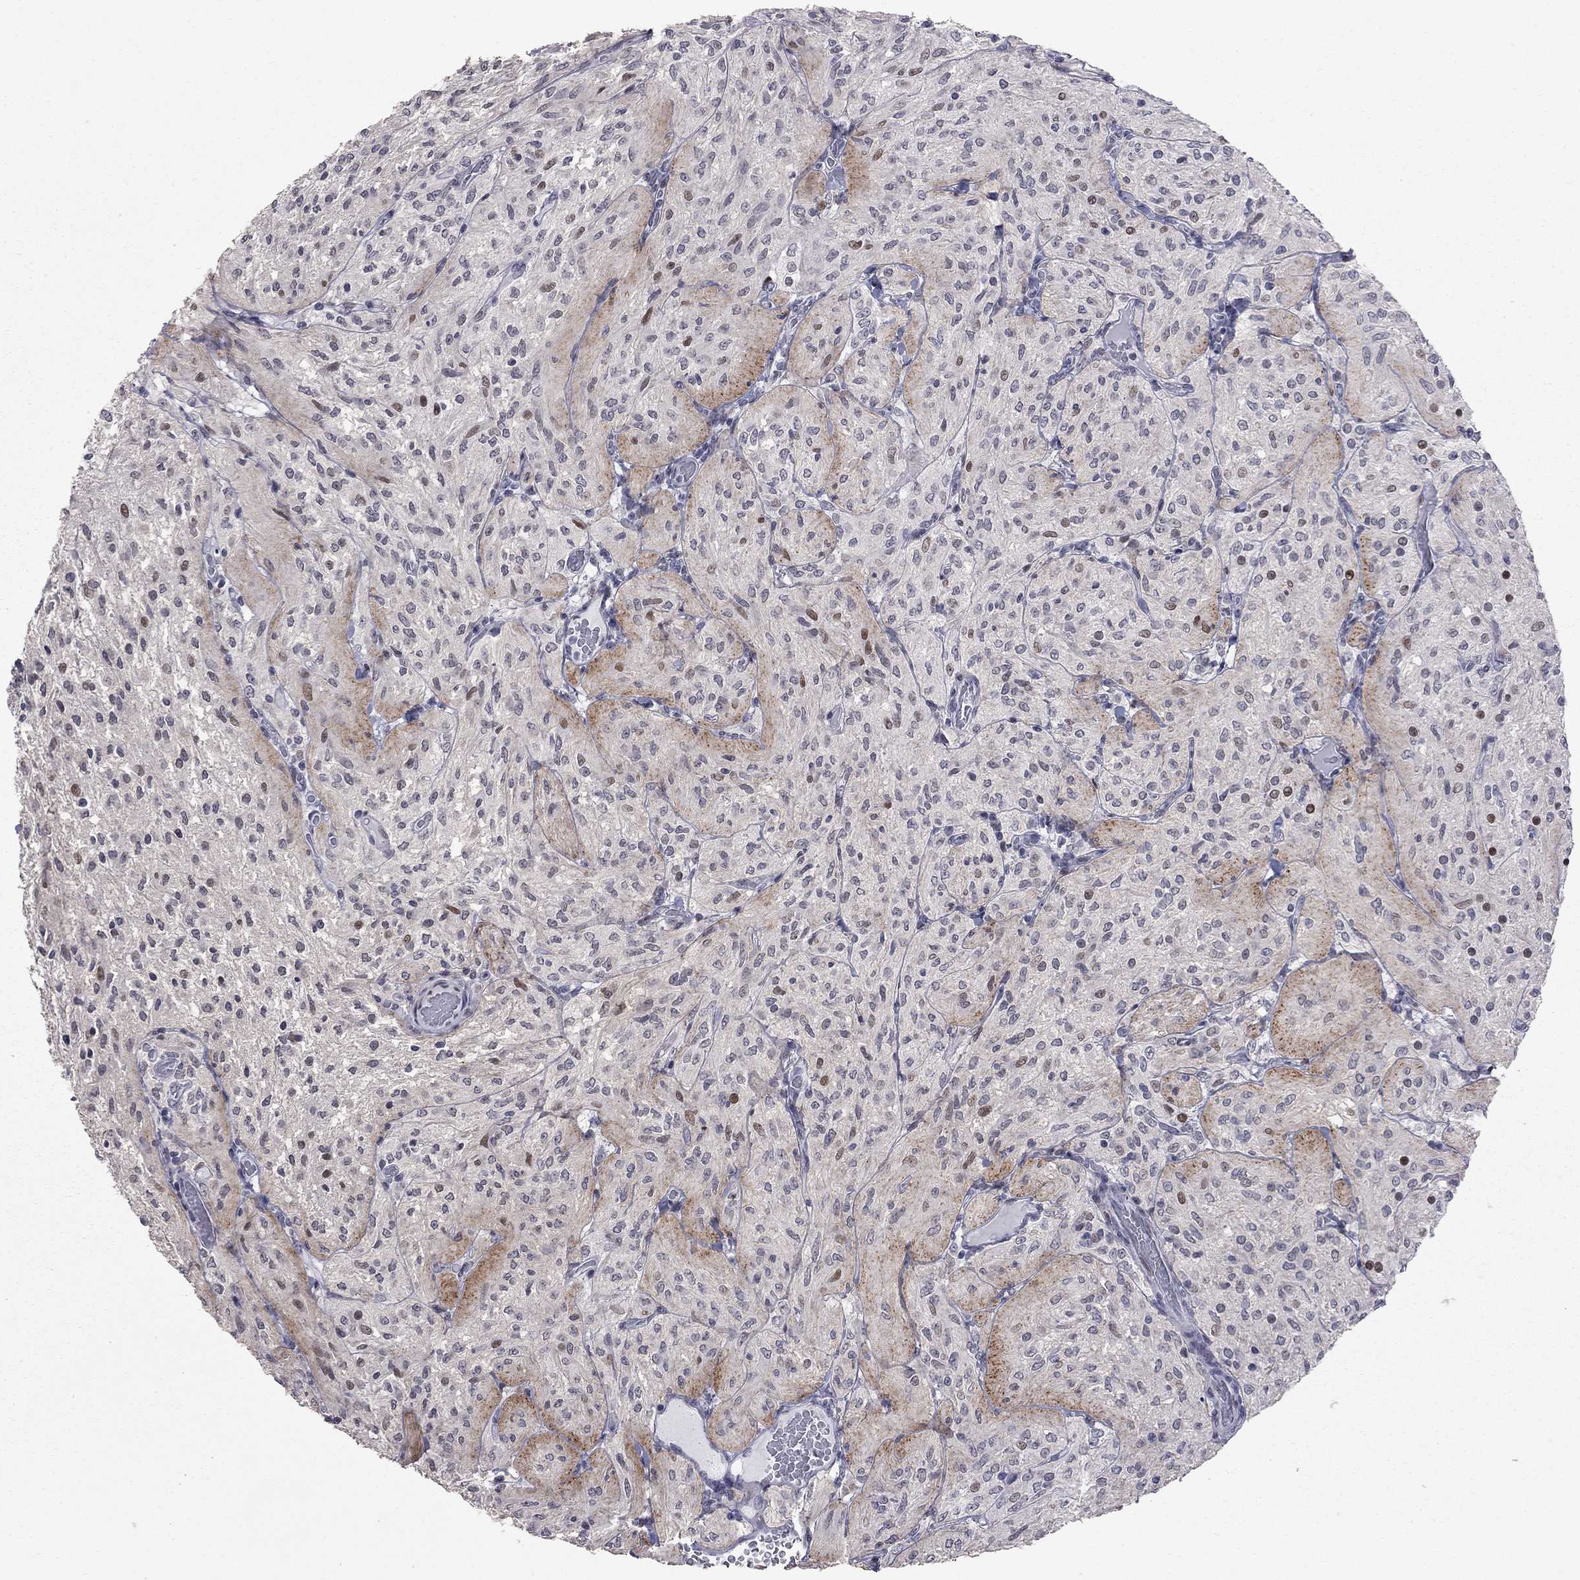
{"staining": {"intensity": "negative", "quantity": "none", "location": "none"}, "tissue": "glioma", "cell_type": "Tumor cells", "image_type": "cancer", "snomed": [{"axis": "morphology", "description": "Glioma, malignant, Low grade"}, {"axis": "topography", "description": "Brain"}], "caption": "Human low-grade glioma (malignant) stained for a protein using immunohistochemistry displays no staining in tumor cells.", "gene": "ZNF154", "patient": {"sex": "male", "age": 3}}